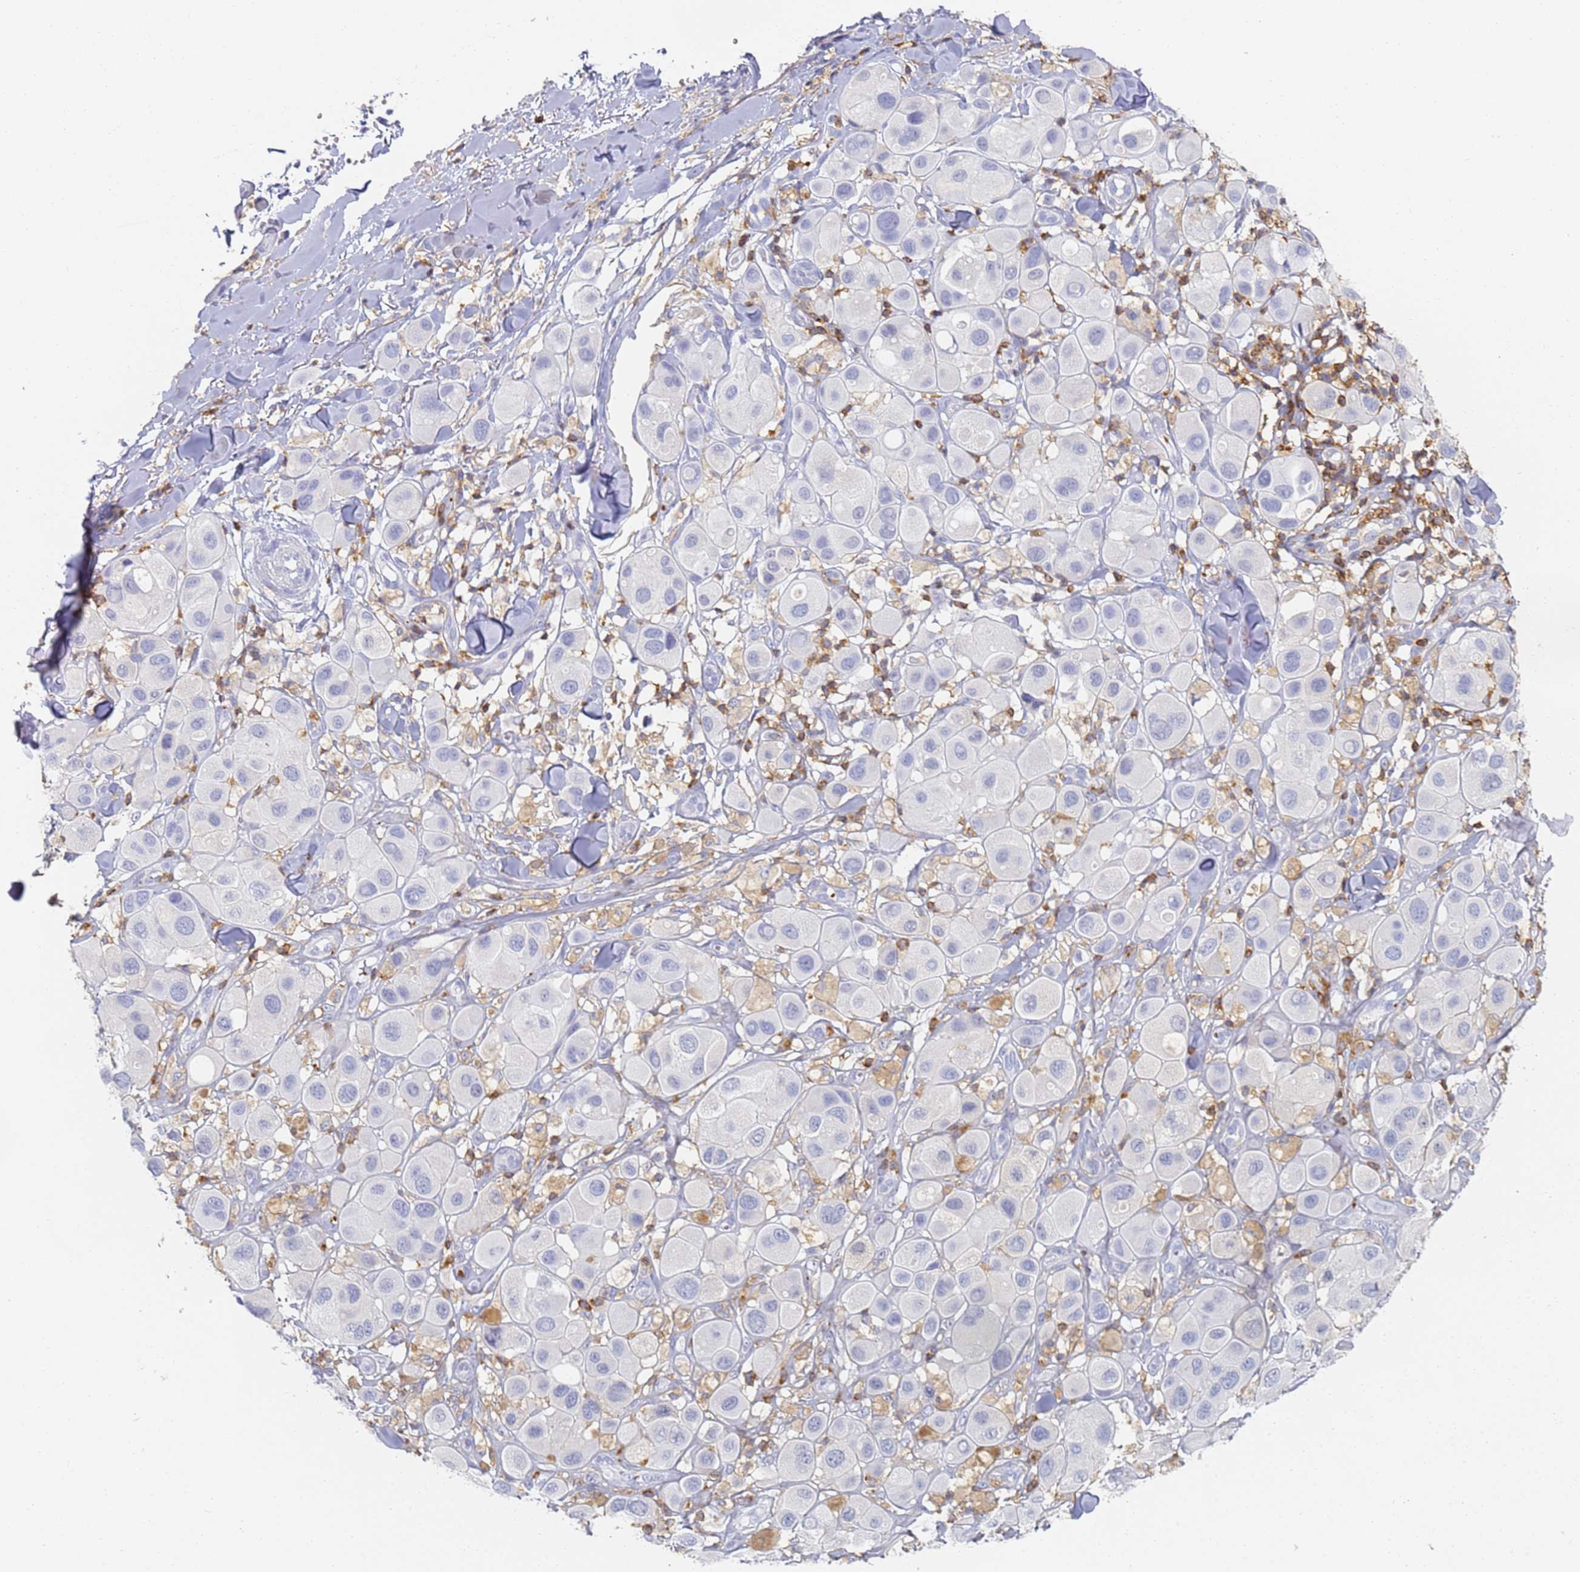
{"staining": {"intensity": "negative", "quantity": "none", "location": "none"}, "tissue": "melanoma", "cell_type": "Tumor cells", "image_type": "cancer", "snomed": [{"axis": "morphology", "description": "Malignant melanoma, Metastatic site"}, {"axis": "topography", "description": "Skin"}], "caption": "DAB (3,3'-diaminobenzidine) immunohistochemical staining of melanoma shows no significant staining in tumor cells.", "gene": "BIN2", "patient": {"sex": "male", "age": 41}}